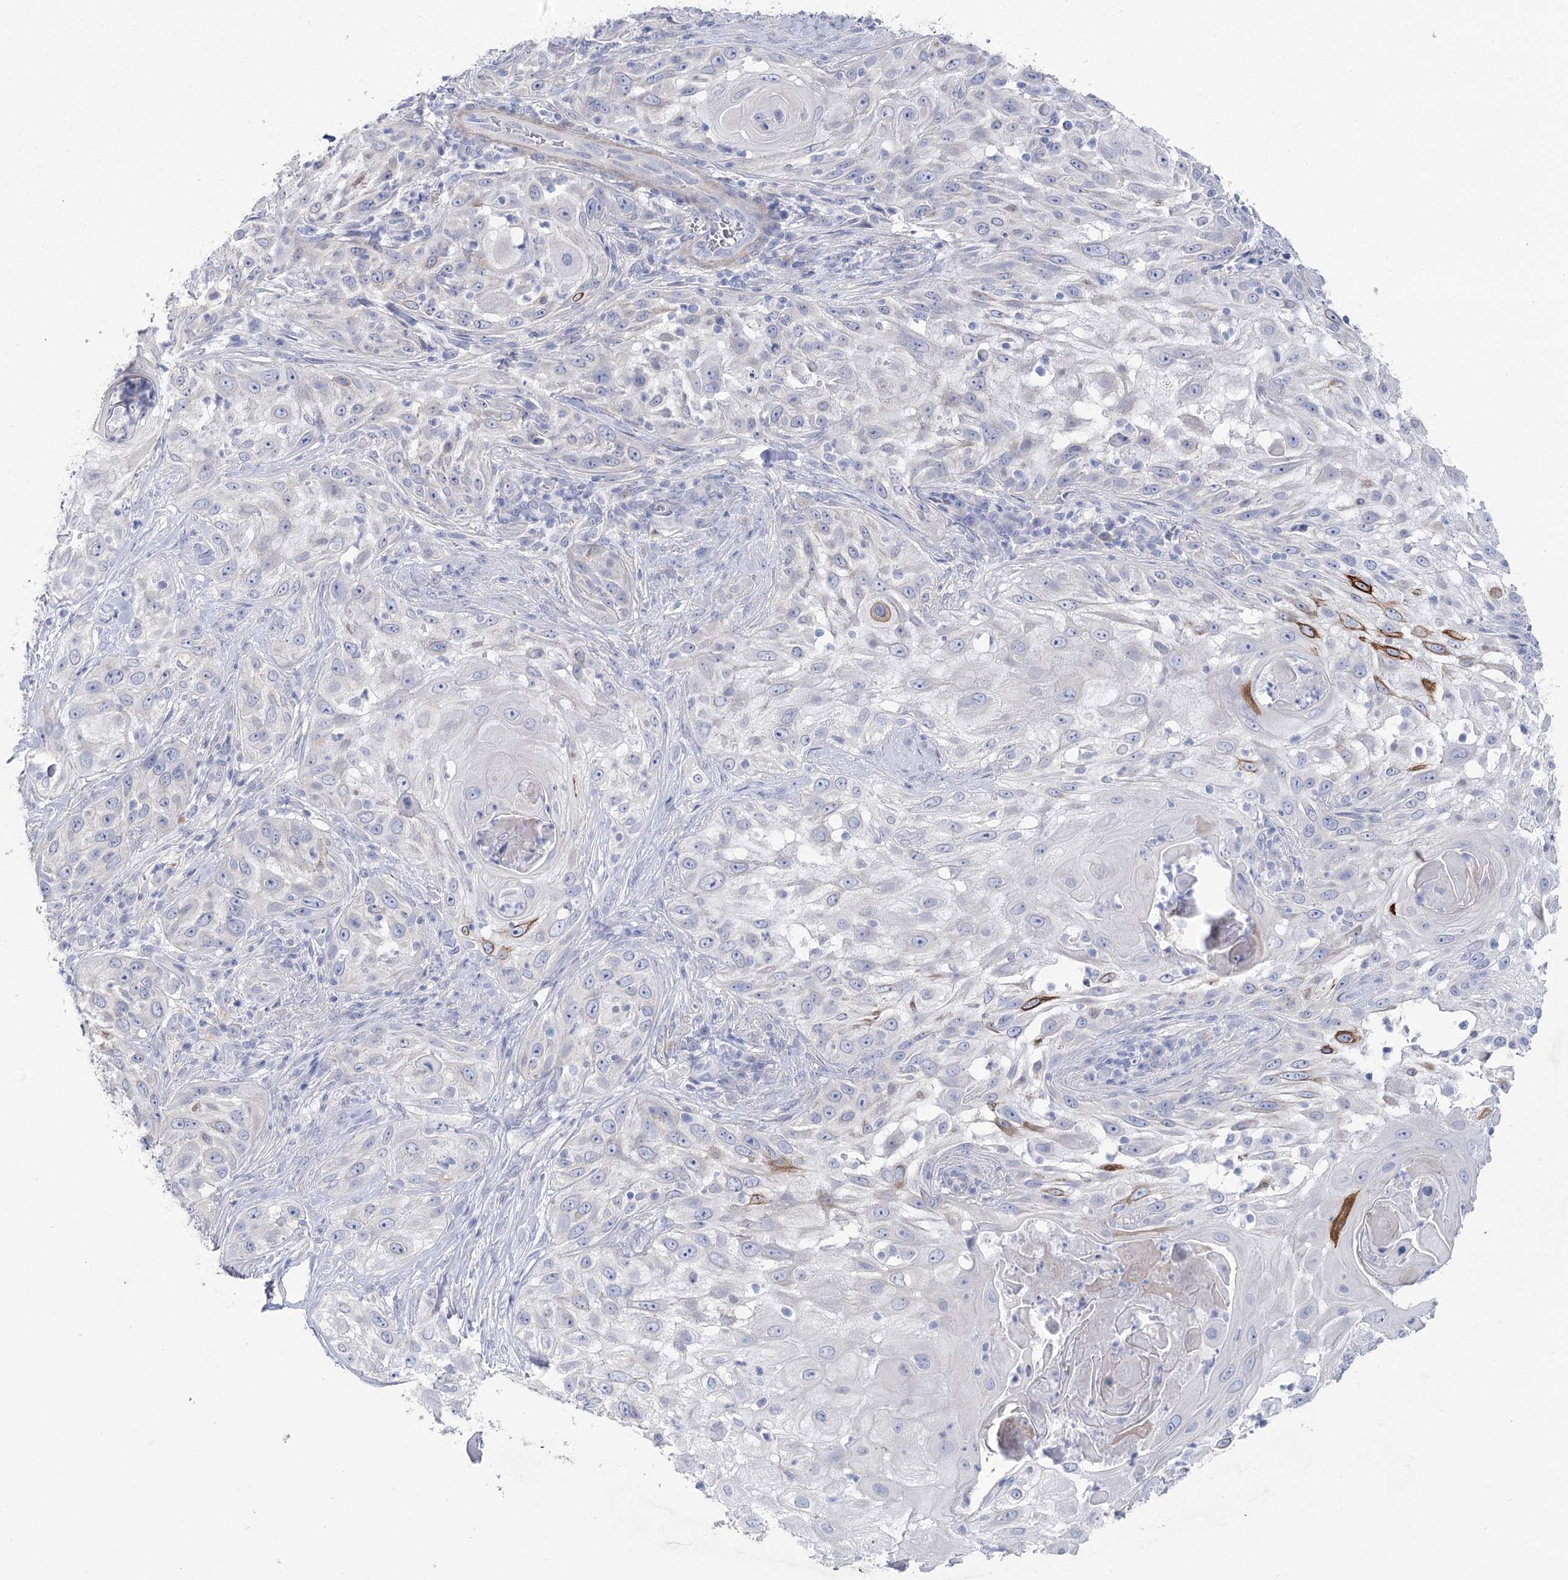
{"staining": {"intensity": "moderate", "quantity": "<25%", "location": "cytoplasmic/membranous"}, "tissue": "skin cancer", "cell_type": "Tumor cells", "image_type": "cancer", "snomed": [{"axis": "morphology", "description": "Squamous cell carcinoma, NOS"}, {"axis": "topography", "description": "Skin"}], "caption": "The histopathology image exhibits immunohistochemical staining of skin squamous cell carcinoma. There is moderate cytoplasmic/membranous positivity is seen in approximately <25% of tumor cells.", "gene": "CCDC88A", "patient": {"sex": "female", "age": 44}}